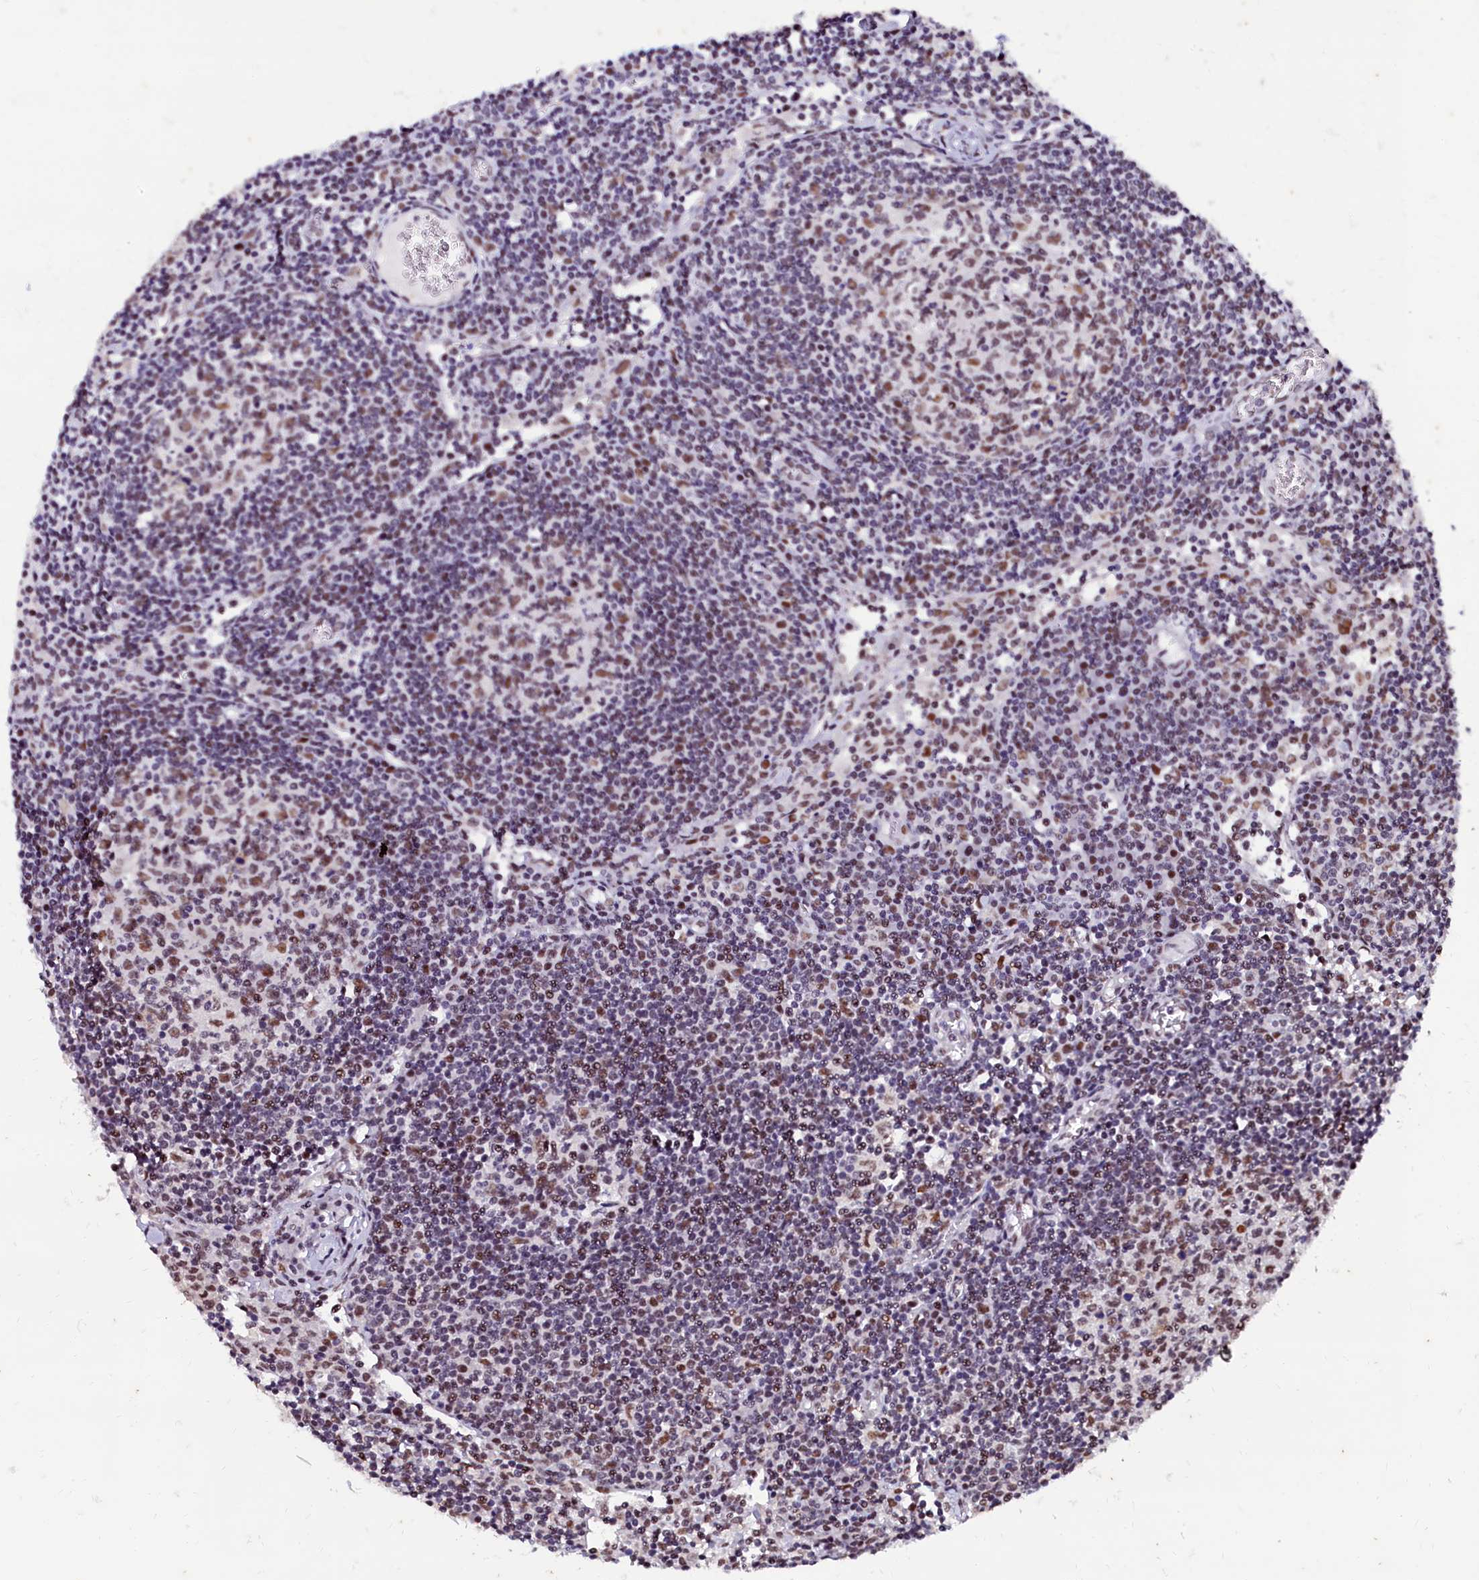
{"staining": {"intensity": "moderate", "quantity": ">75%", "location": "nuclear"}, "tissue": "lymph node", "cell_type": "Germinal center cells", "image_type": "normal", "snomed": [{"axis": "morphology", "description": "Normal tissue, NOS"}, {"axis": "topography", "description": "Lymph node"}], "caption": "Immunohistochemistry (DAB (3,3'-diaminobenzidine)) staining of normal human lymph node exhibits moderate nuclear protein staining in approximately >75% of germinal center cells.", "gene": "CPSF7", "patient": {"sex": "female", "age": 55}}